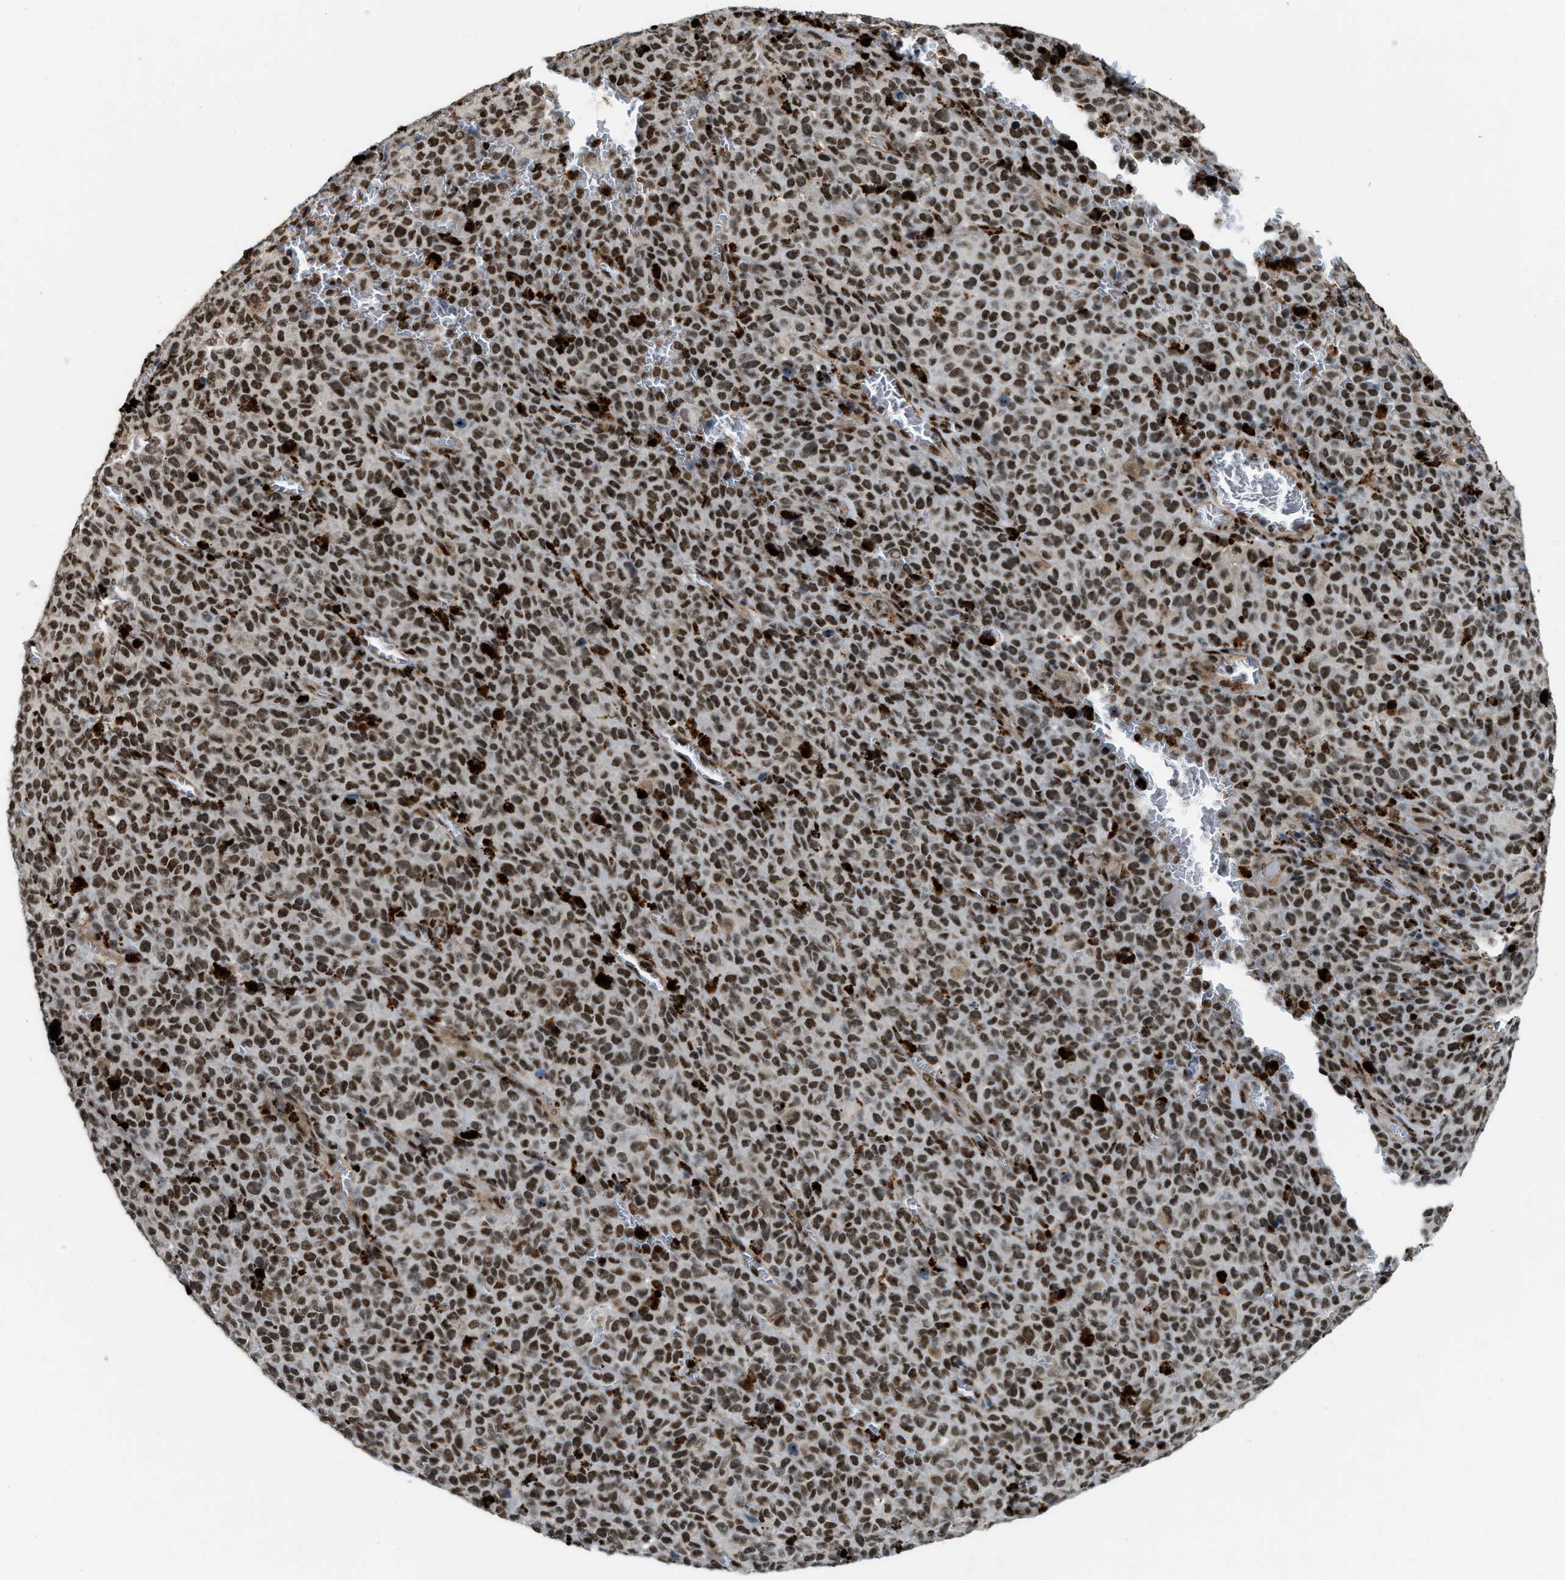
{"staining": {"intensity": "moderate", "quantity": ">75%", "location": "nuclear"}, "tissue": "melanoma", "cell_type": "Tumor cells", "image_type": "cancer", "snomed": [{"axis": "morphology", "description": "Malignant melanoma, NOS"}, {"axis": "topography", "description": "Skin"}], "caption": "IHC image of neoplastic tissue: malignant melanoma stained using immunohistochemistry (IHC) exhibits medium levels of moderate protein expression localized specifically in the nuclear of tumor cells, appearing as a nuclear brown color.", "gene": "NUMA1", "patient": {"sex": "female", "age": 82}}